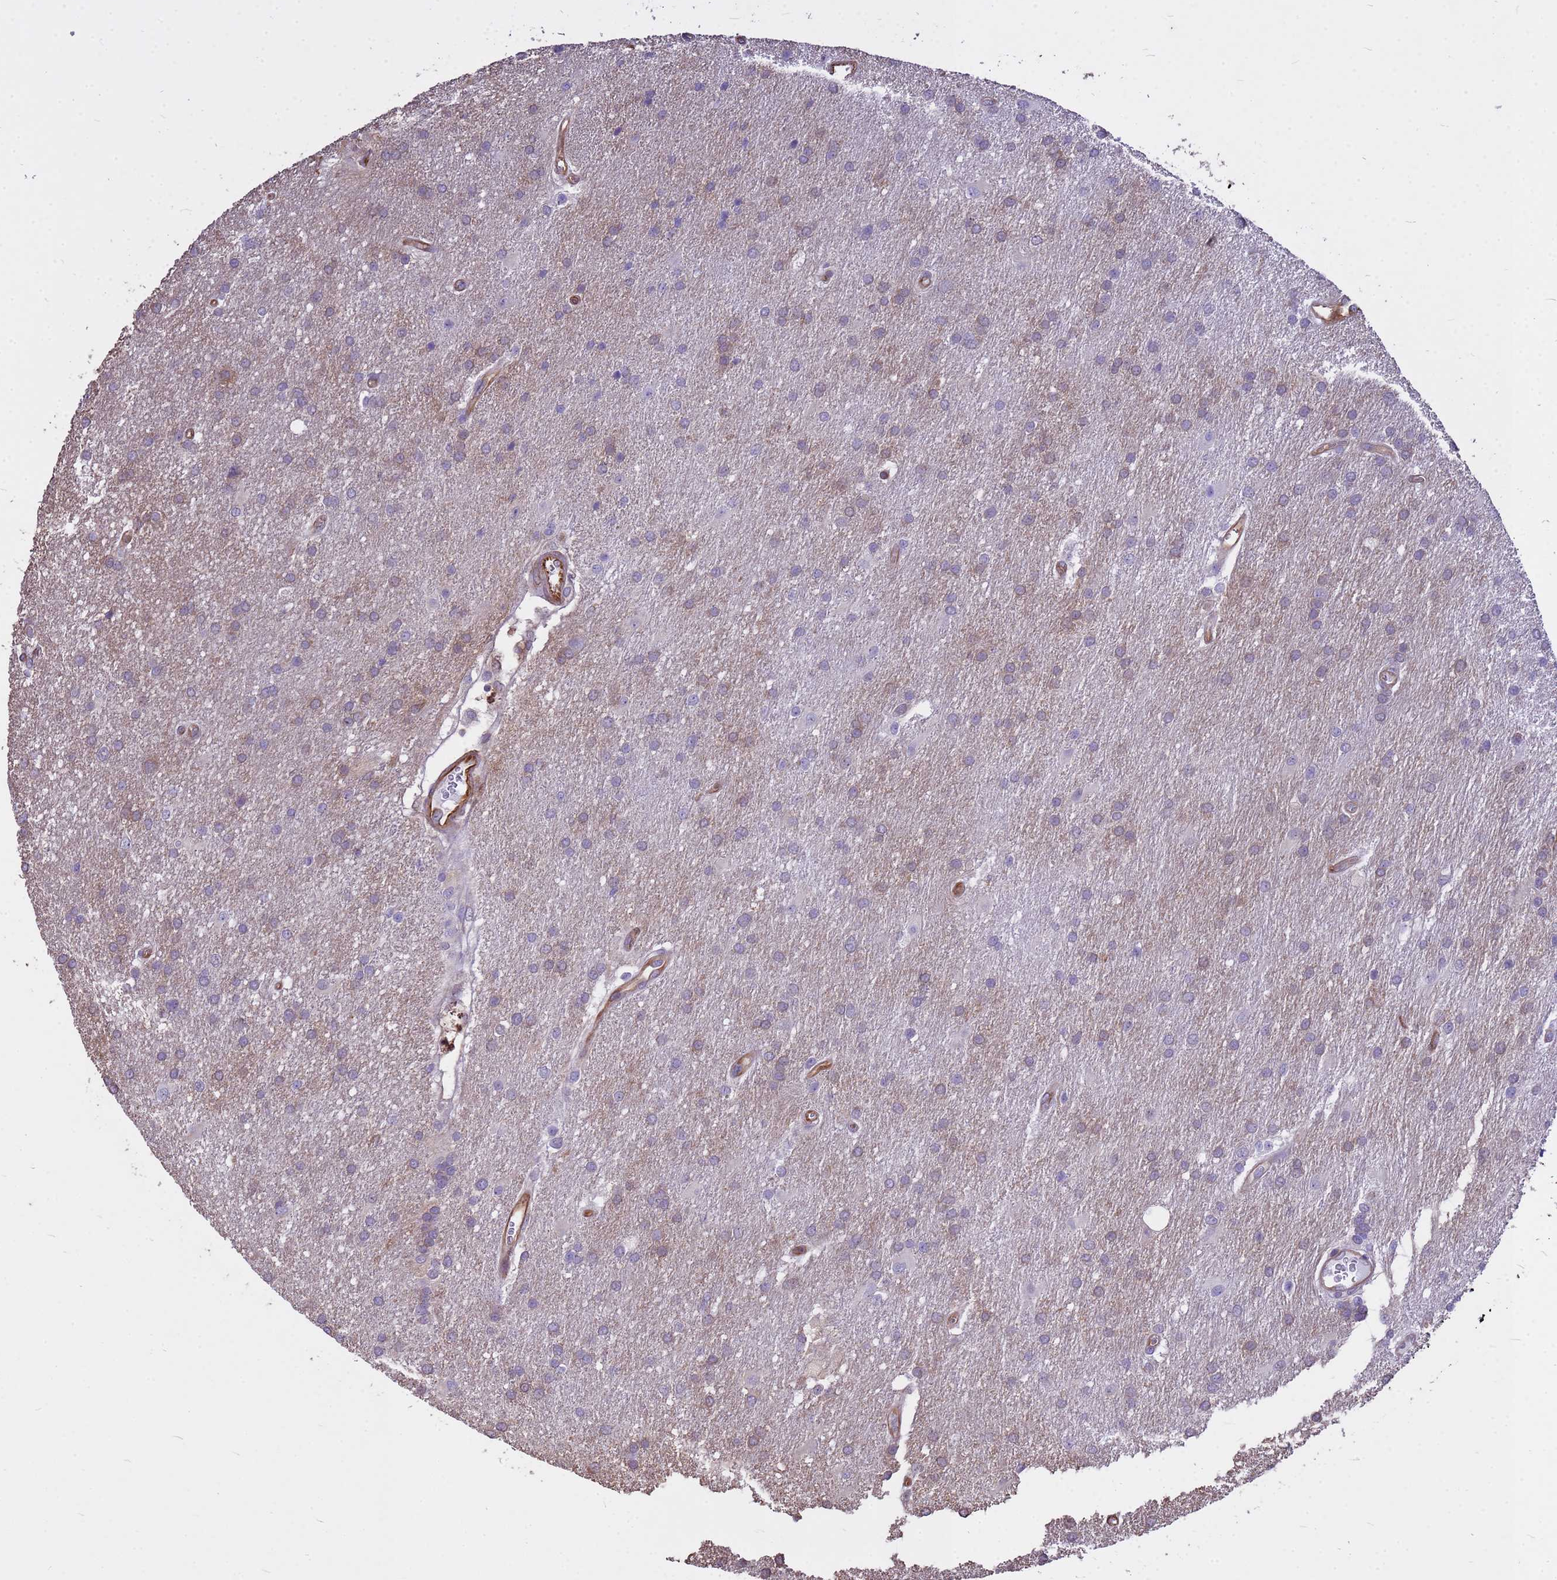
{"staining": {"intensity": "weak", "quantity": "25%-75%", "location": "cytoplasmic/membranous"}, "tissue": "glioma", "cell_type": "Tumor cells", "image_type": "cancer", "snomed": [{"axis": "morphology", "description": "Glioma, malignant, Low grade"}, {"axis": "topography", "description": "Brain"}], "caption": "This micrograph demonstrates IHC staining of low-grade glioma (malignant), with low weak cytoplasmic/membranous expression in about 25%-75% of tumor cells.", "gene": "TCEAL3", "patient": {"sex": "male", "age": 66}}